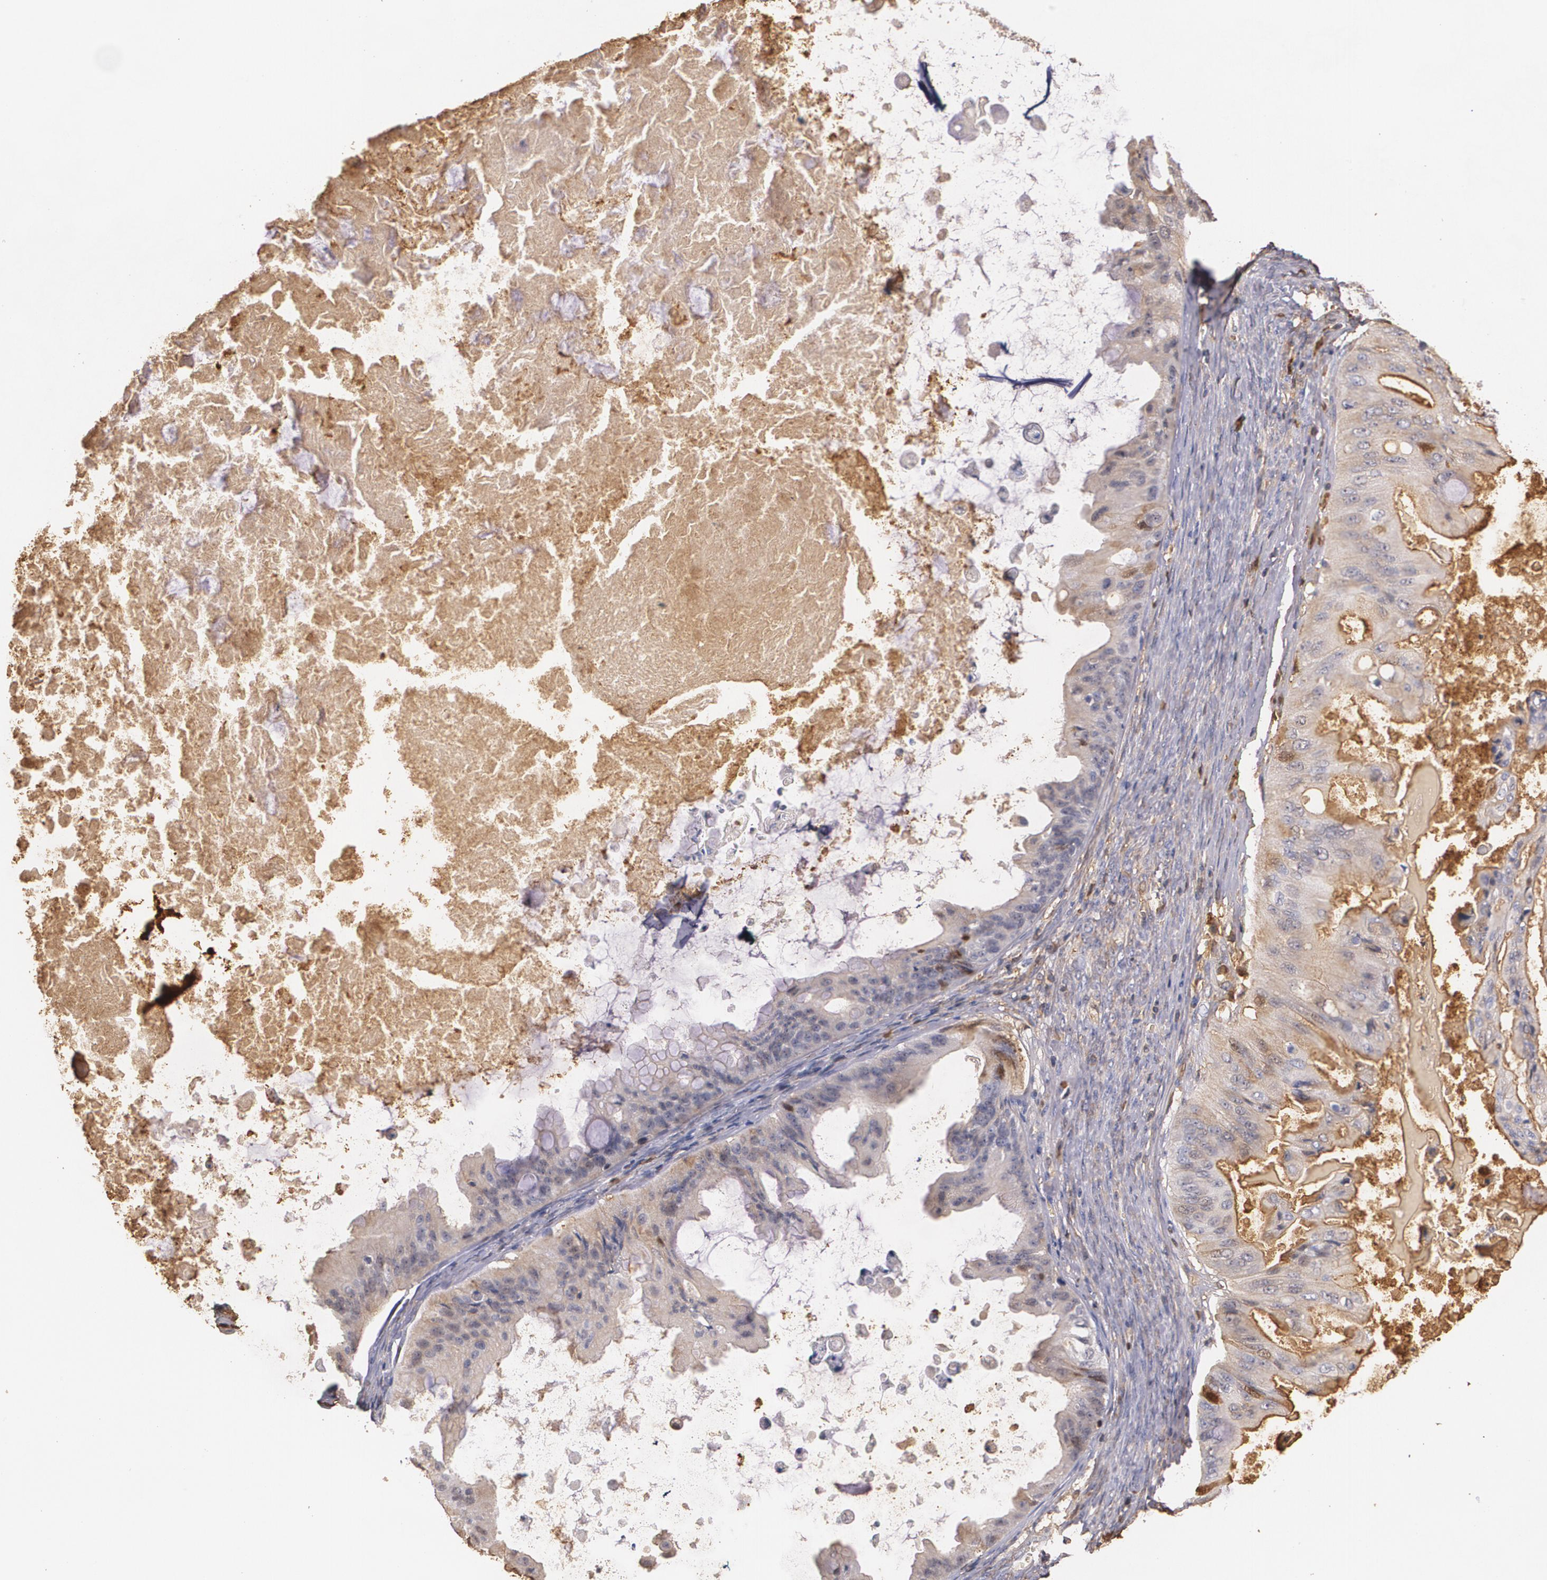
{"staining": {"intensity": "weak", "quantity": ">75%", "location": "cytoplasmic/membranous"}, "tissue": "ovarian cancer", "cell_type": "Tumor cells", "image_type": "cancer", "snomed": [{"axis": "morphology", "description": "Cystadenocarcinoma, mucinous, NOS"}, {"axis": "topography", "description": "Ovary"}], "caption": "Brown immunohistochemical staining in human ovarian cancer (mucinous cystadenocarcinoma) demonstrates weak cytoplasmic/membranous expression in approximately >75% of tumor cells.", "gene": "PTS", "patient": {"sex": "female", "age": 37}}